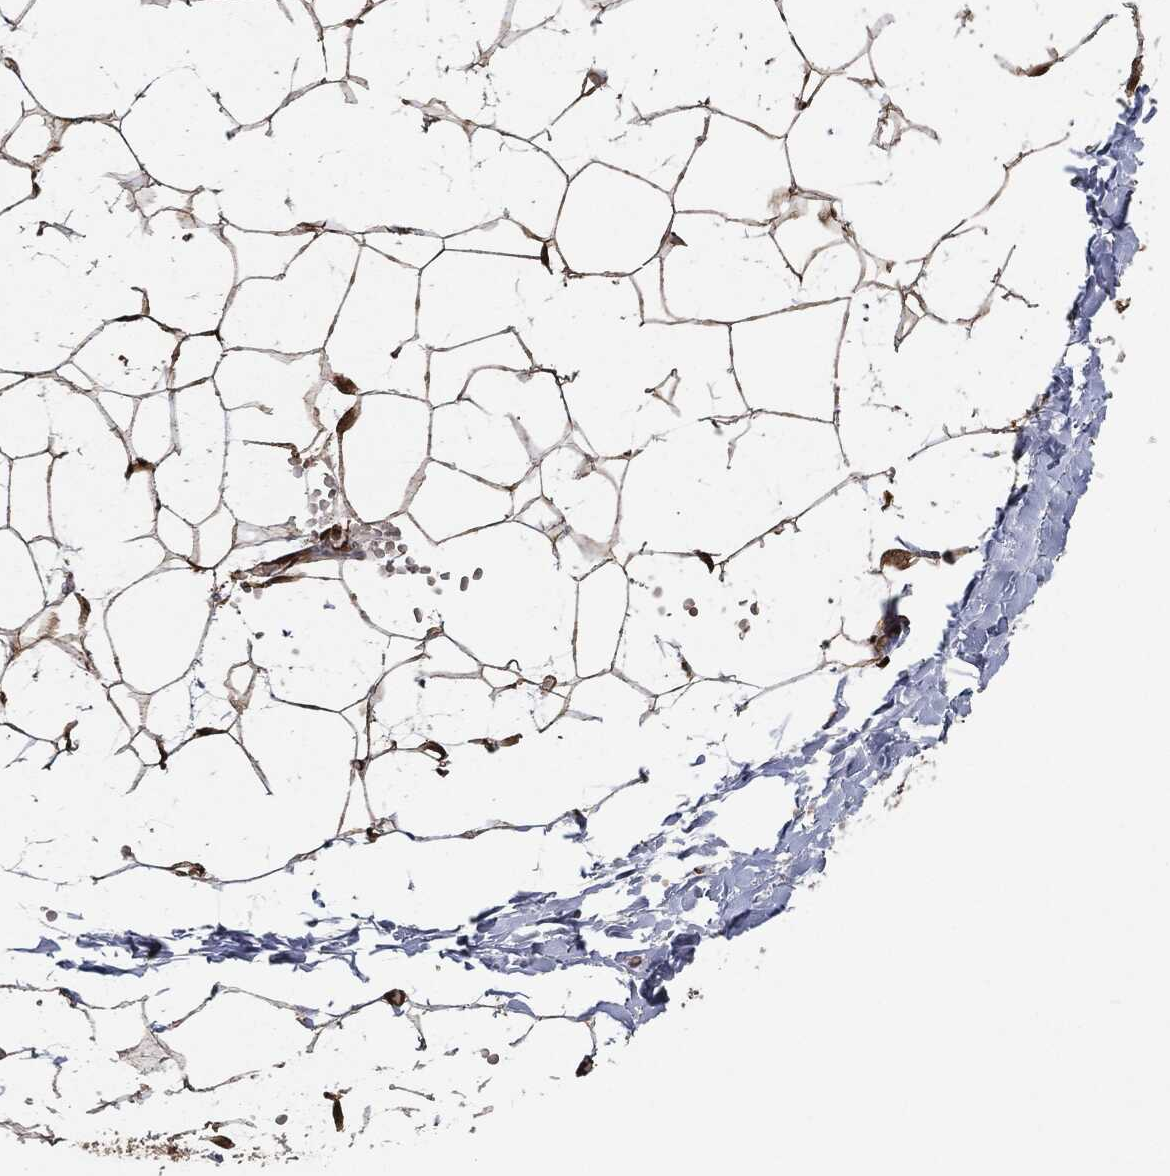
{"staining": {"intensity": "moderate", "quantity": "25%-75%", "location": "nuclear"}, "tissue": "adipose tissue", "cell_type": "Adipocytes", "image_type": "normal", "snomed": [{"axis": "morphology", "description": "Normal tissue, NOS"}, {"axis": "topography", "description": "Skin"}, {"axis": "topography", "description": "Peripheral nerve tissue"}], "caption": "Adipocytes reveal medium levels of moderate nuclear staining in about 25%-75% of cells in benign adipose tissue. The staining was performed using DAB, with brown indicating positive protein expression. Nuclei are stained blue with hematoxylin.", "gene": "PDK1", "patient": {"sex": "female", "age": 56}}